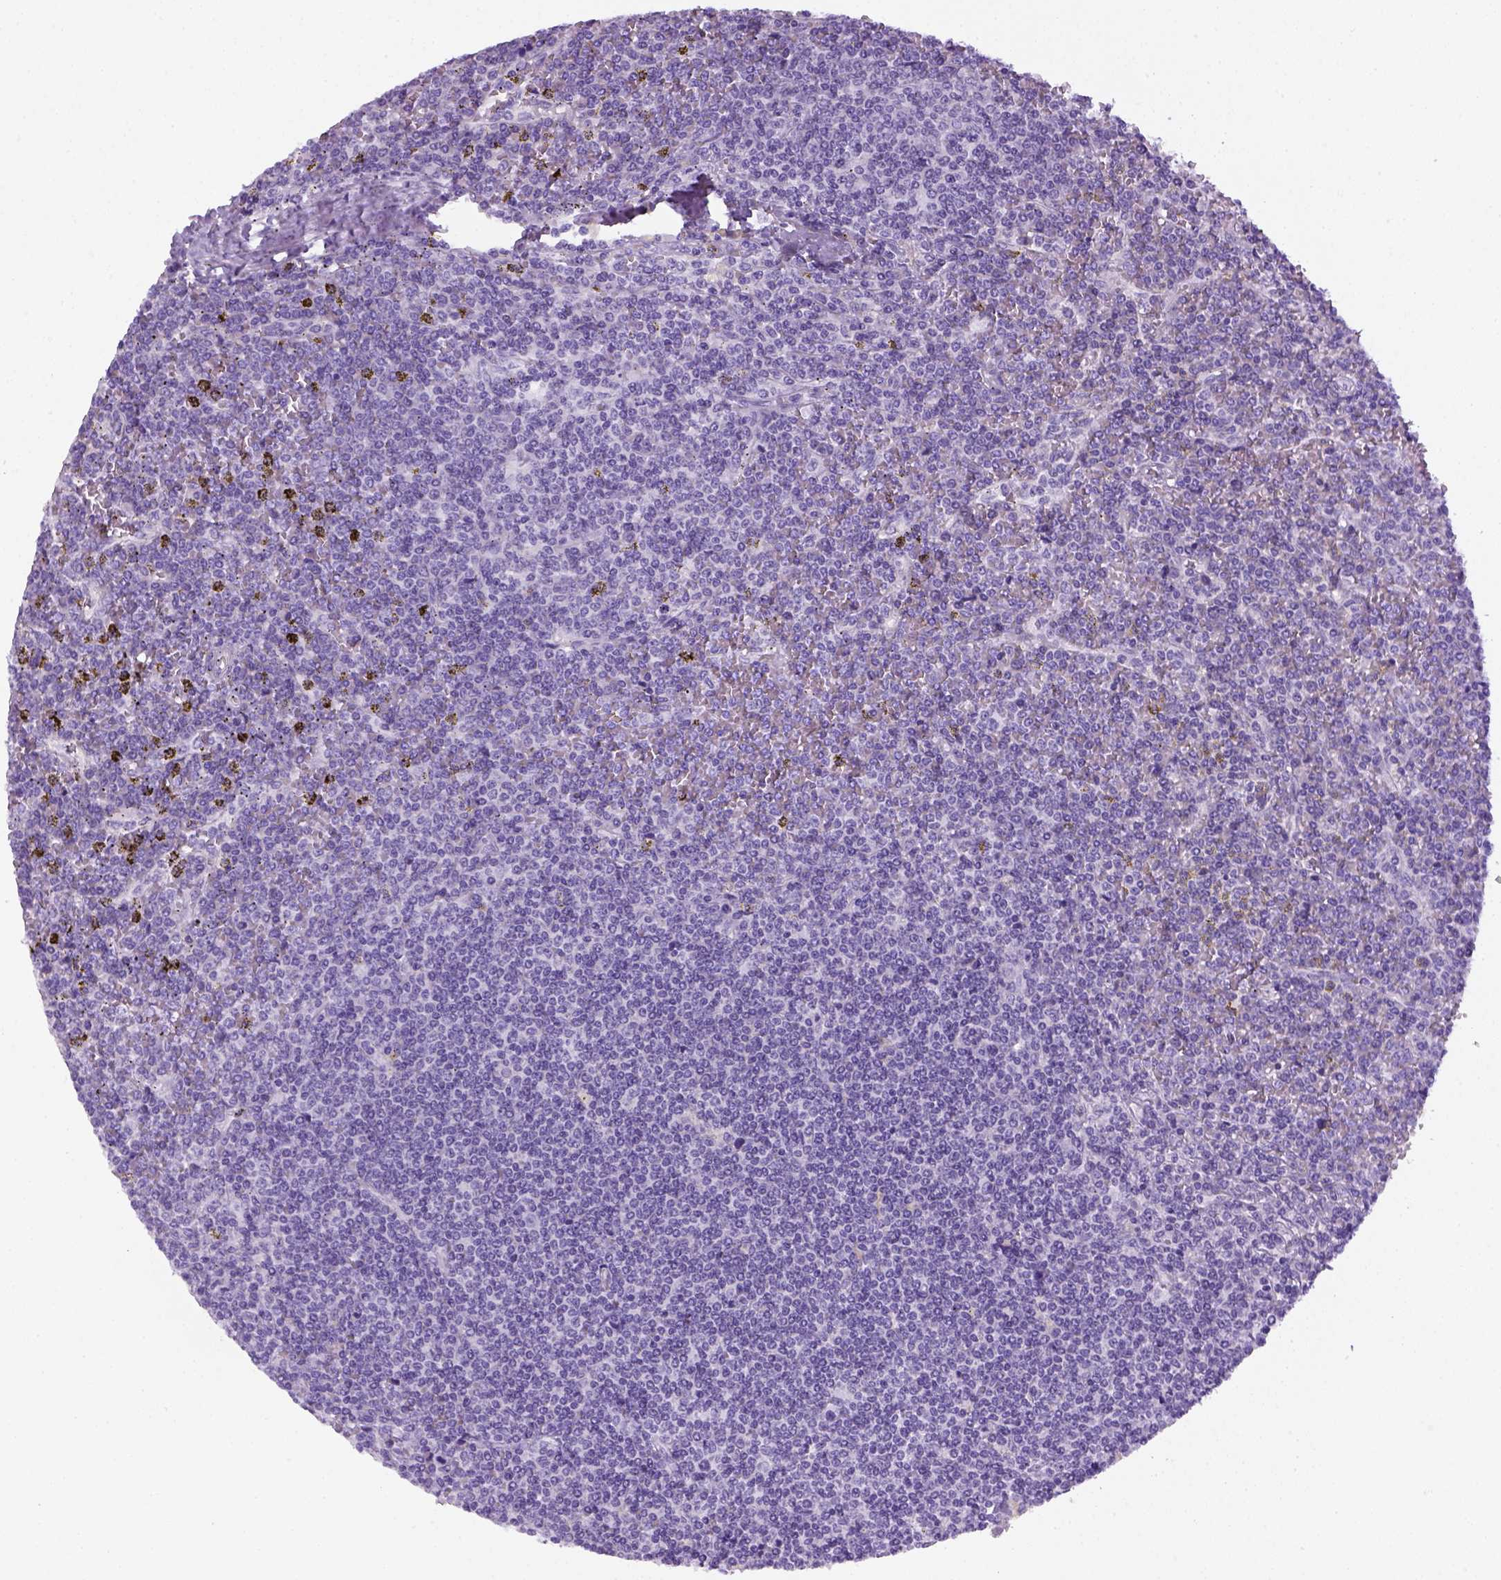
{"staining": {"intensity": "negative", "quantity": "none", "location": "none"}, "tissue": "lymphoma", "cell_type": "Tumor cells", "image_type": "cancer", "snomed": [{"axis": "morphology", "description": "Malignant lymphoma, non-Hodgkin's type, Low grade"}, {"axis": "topography", "description": "Spleen"}], "caption": "DAB (3,3'-diaminobenzidine) immunohistochemical staining of low-grade malignant lymphoma, non-Hodgkin's type demonstrates no significant staining in tumor cells. (Immunohistochemistry (ihc), brightfield microscopy, high magnification).", "gene": "KRT71", "patient": {"sex": "female", "age": 19}}